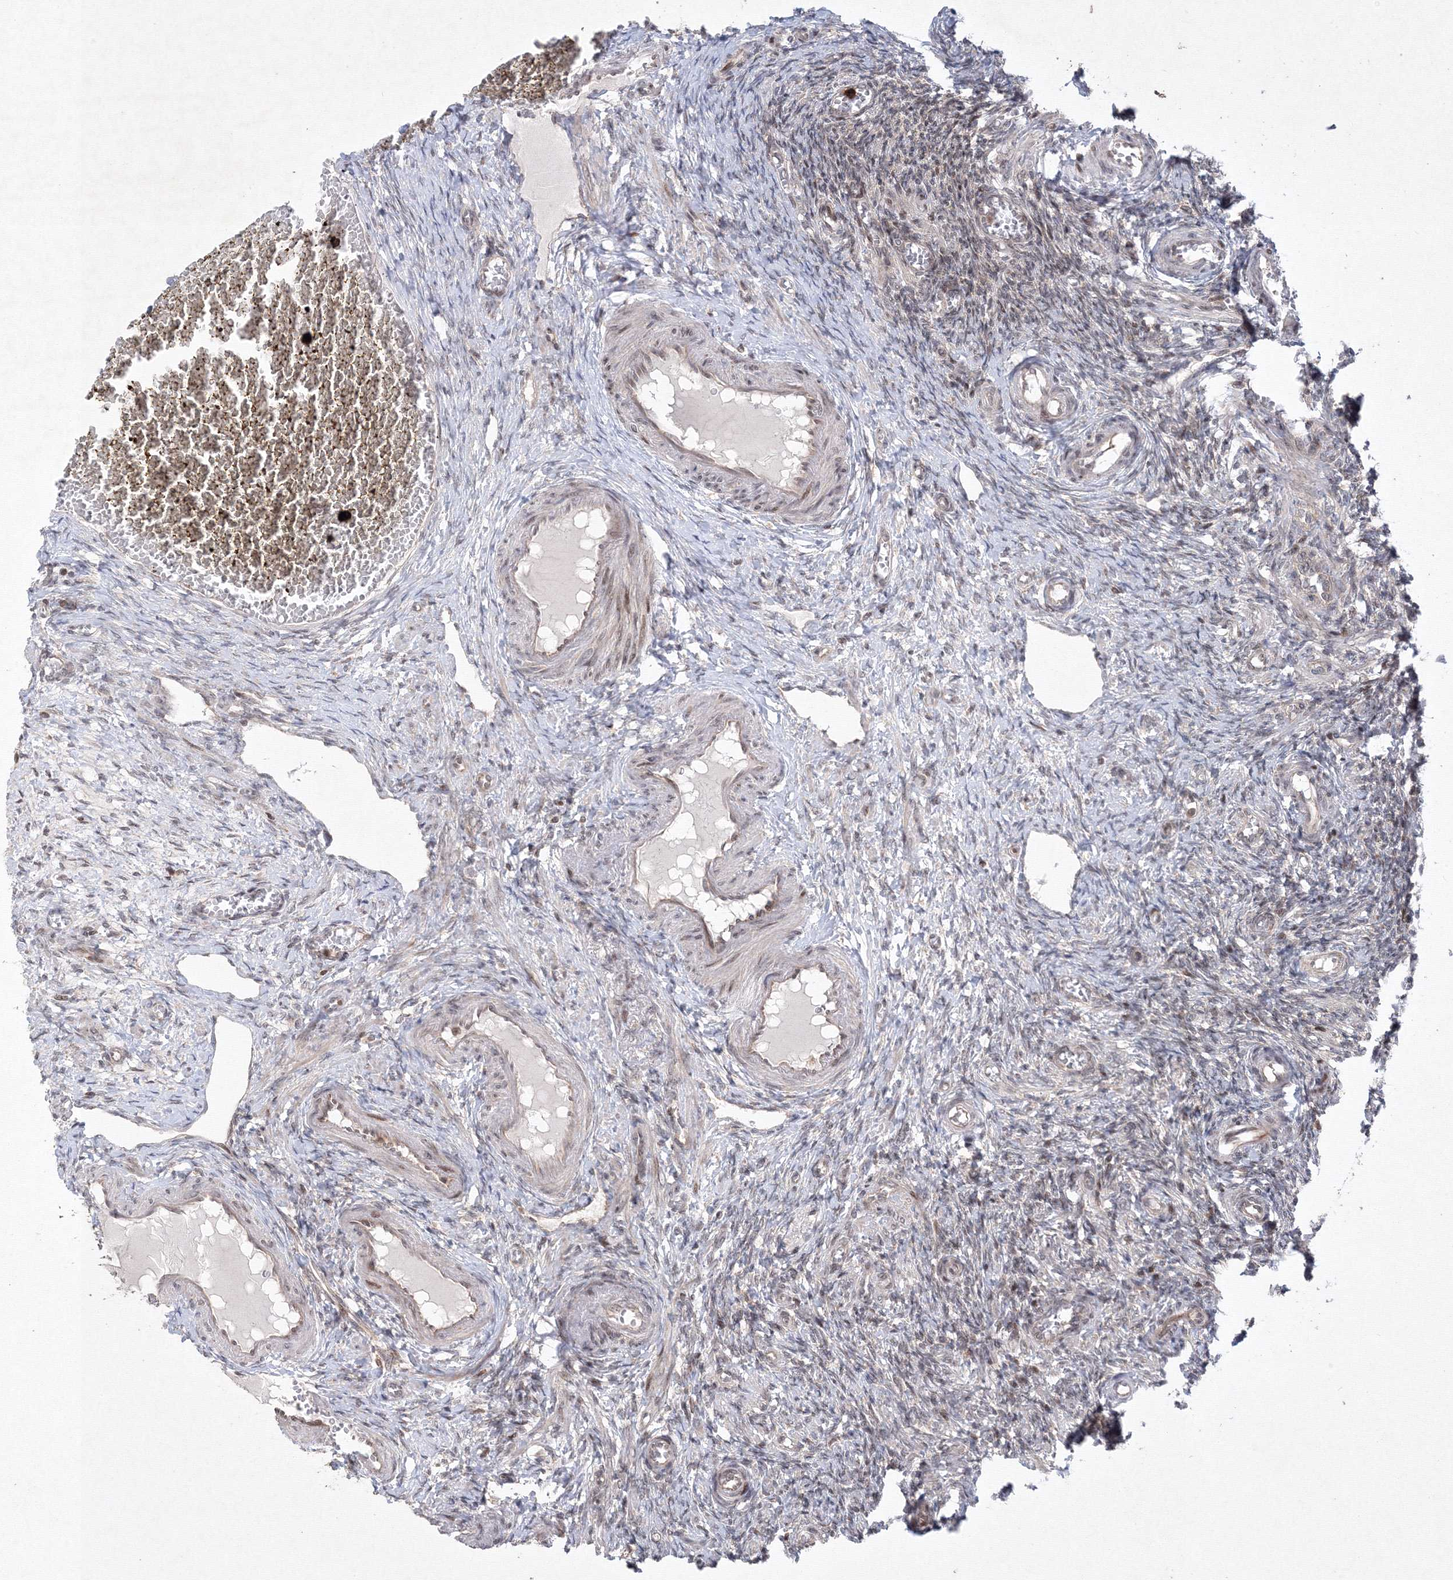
{"staining": {"intensity": "weak", "quantity": "<25%", "location": "nuclear"}, "tissue": "ovary", "cell_type": "Ovarian stroma cells", "image_type": "normal", "snomed": [{"axis": "morphology", "description": "Normal tissue, NOS"}, {"axis": "topography", "description": "Ovary"}], "caption": "Immunohistochemistry histopathology image of unremarkable ovary: ovary stained with DAB displays no significant protein positivity in ovarian stroma cells.", "gene": "MKRN2", "patient": {"sex": "female", "age": 27}}